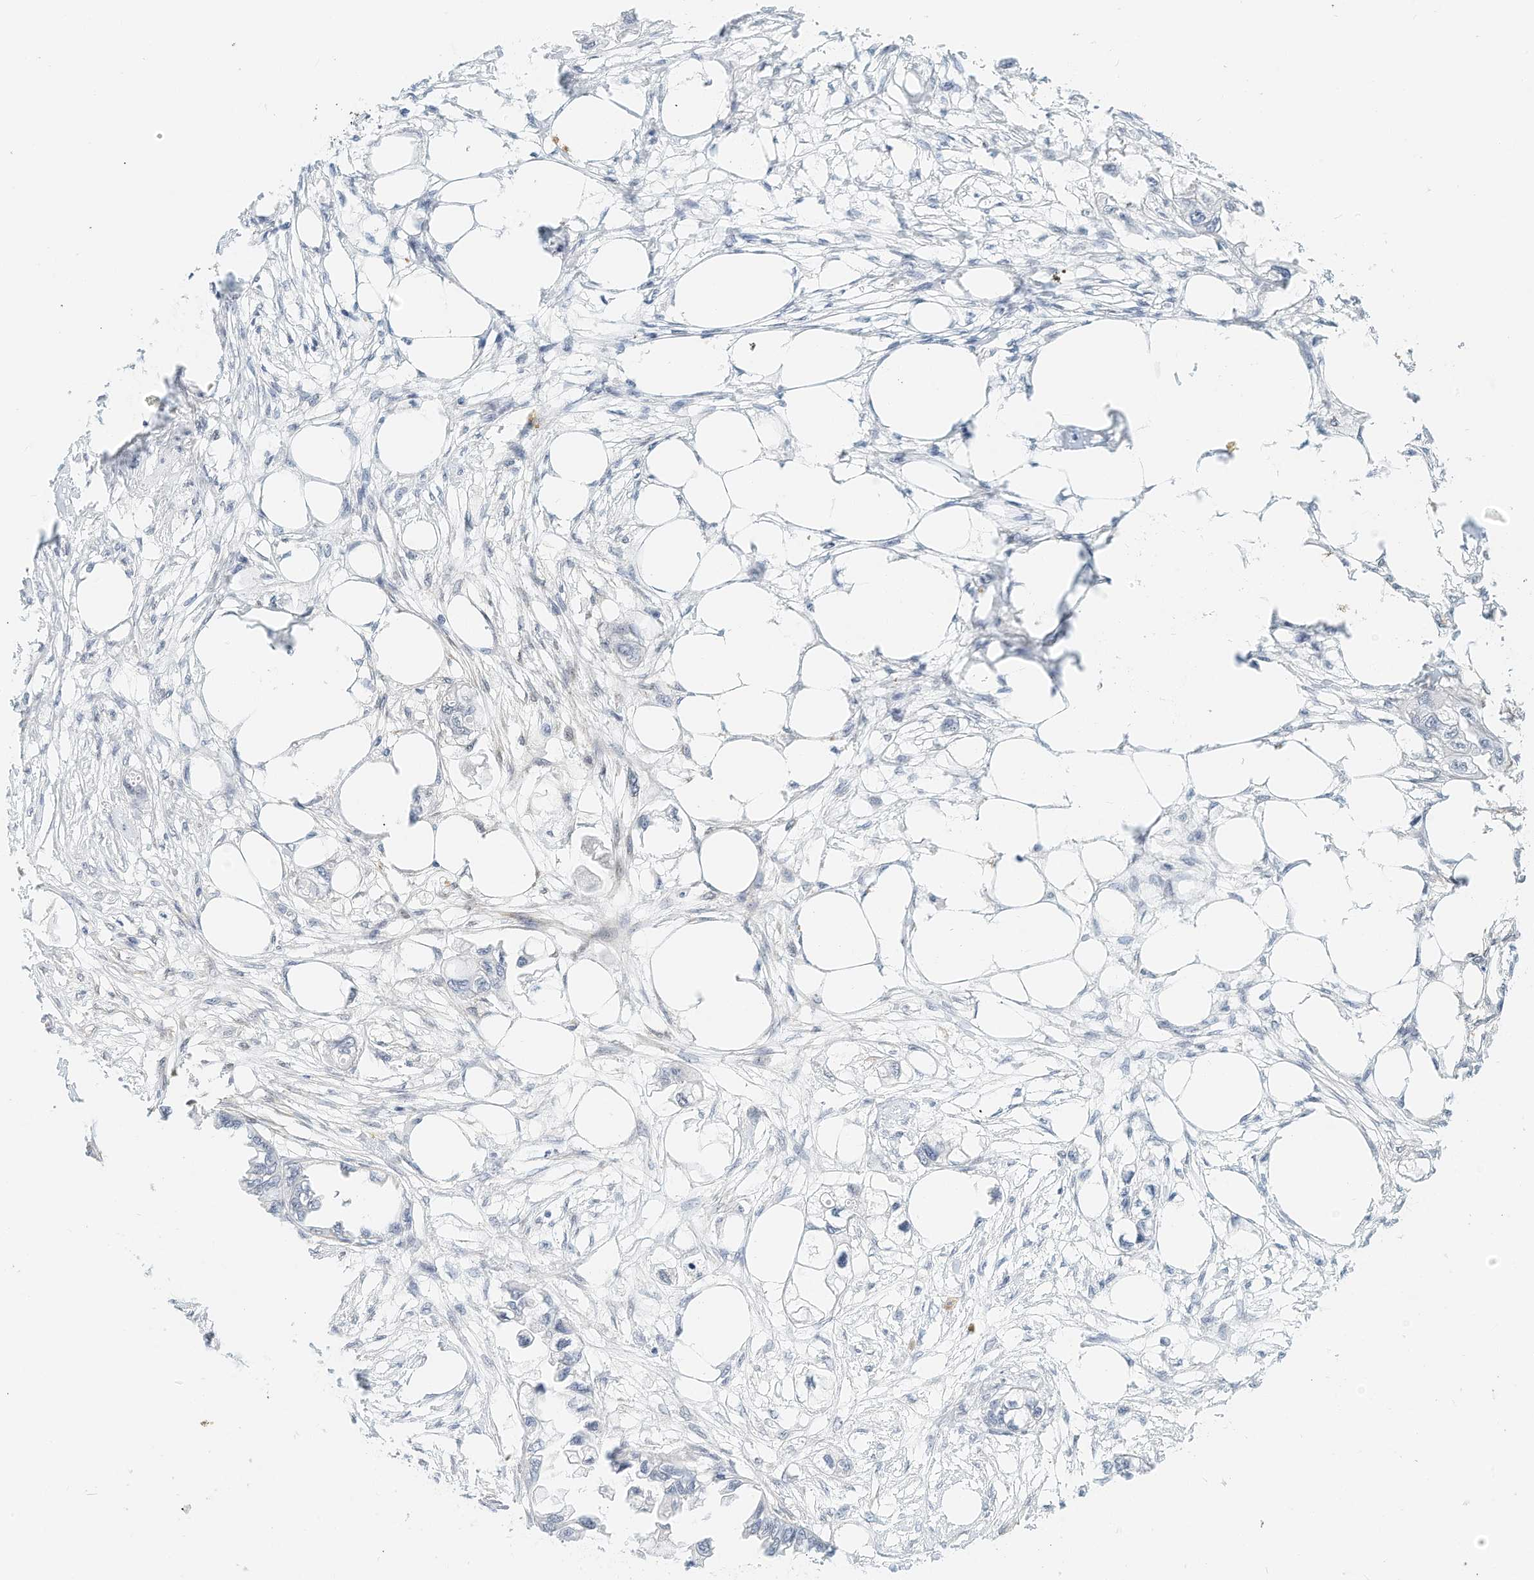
{"staining": {"intensity": "negative", "quantity": "none", "location": "none"}, "tissue": "endometrial cancer", "cell_type": "Tumor cells", "image_type": "cancer", "snomed": [{"axis": "morphology", "description": "Adenocarcinoma, NOS"}, {"axis": "morphology", "description": "Adenocarcinoma, metastatic, NOS"}, {"axis": "topography", "description": "Adipose tissue"}, {"axis": "topography", "description": "Endometrium"}], "caption": "High magnification brightfield microscopy of adenocarcinoma (endometrial) stained with DAB (brown) and counterstained with hematoxylin (blue): tumor cells show no significant staining. (DAB (3,3'-diaminobenzidine) IHC with hematoxylin counter stain).", "gene": "ARHGAP28", "patient": {"sex": "female", "age": 67}}